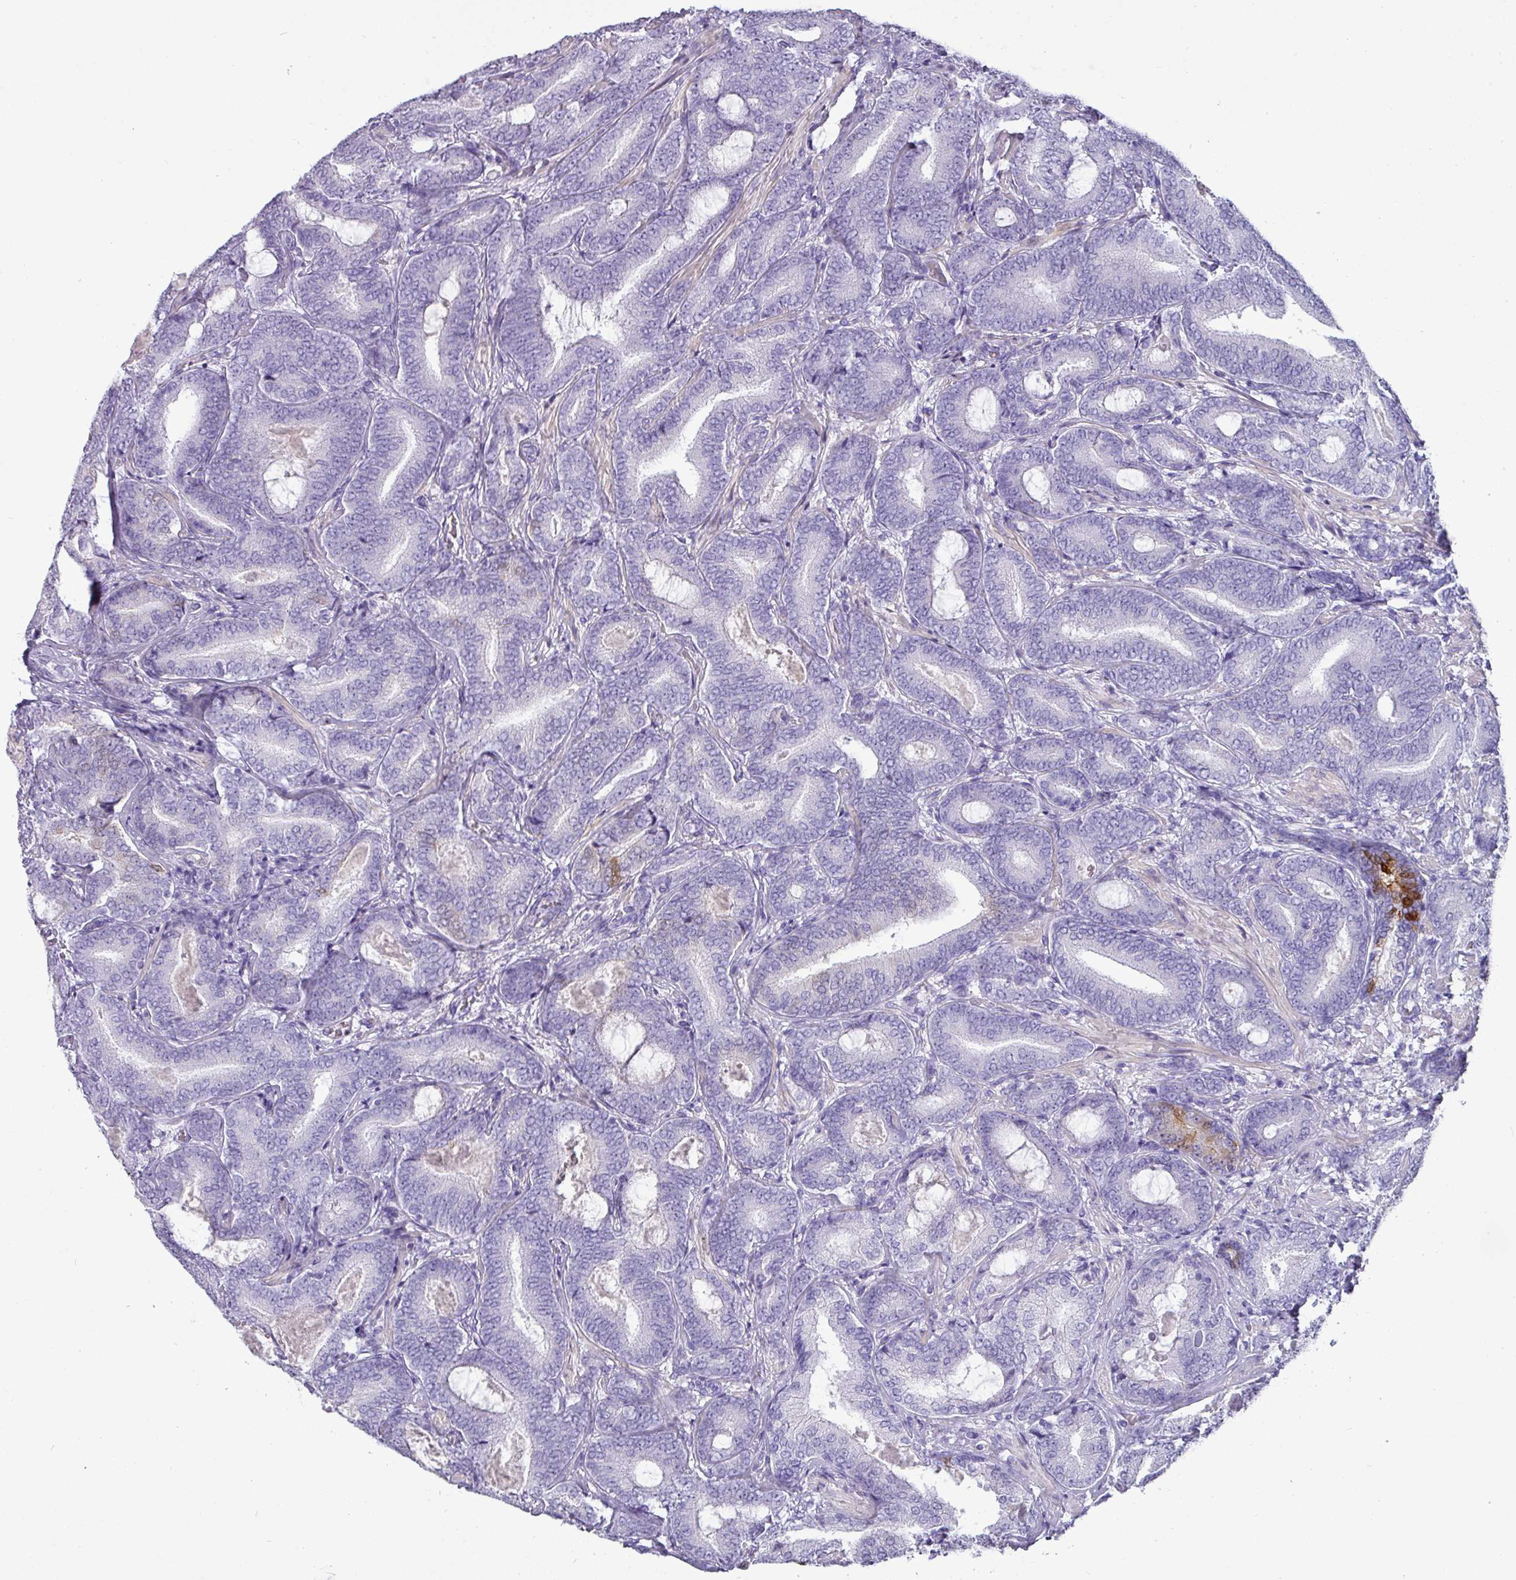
{"staining": {"intensity": "negative", "quantity": "none", "location": "none"}, "tissue": "prostate cancer", "cell_type": "Tumor cells", "image_type": "cancer", "snomed": [{"axis": "morphology", "description": "Adenocarcinoma, Low grade"}, {"axis": "topography", "description": "Prostate and seminal vesicle, NOS"}], "caption": "Human adenocarcinoma (low-grade) (prostate) stained for a protein using IHC exhibits no expression in tumor cells.", "gene": "GSTA3", "patient": {"sex": "male", "age": 61}}